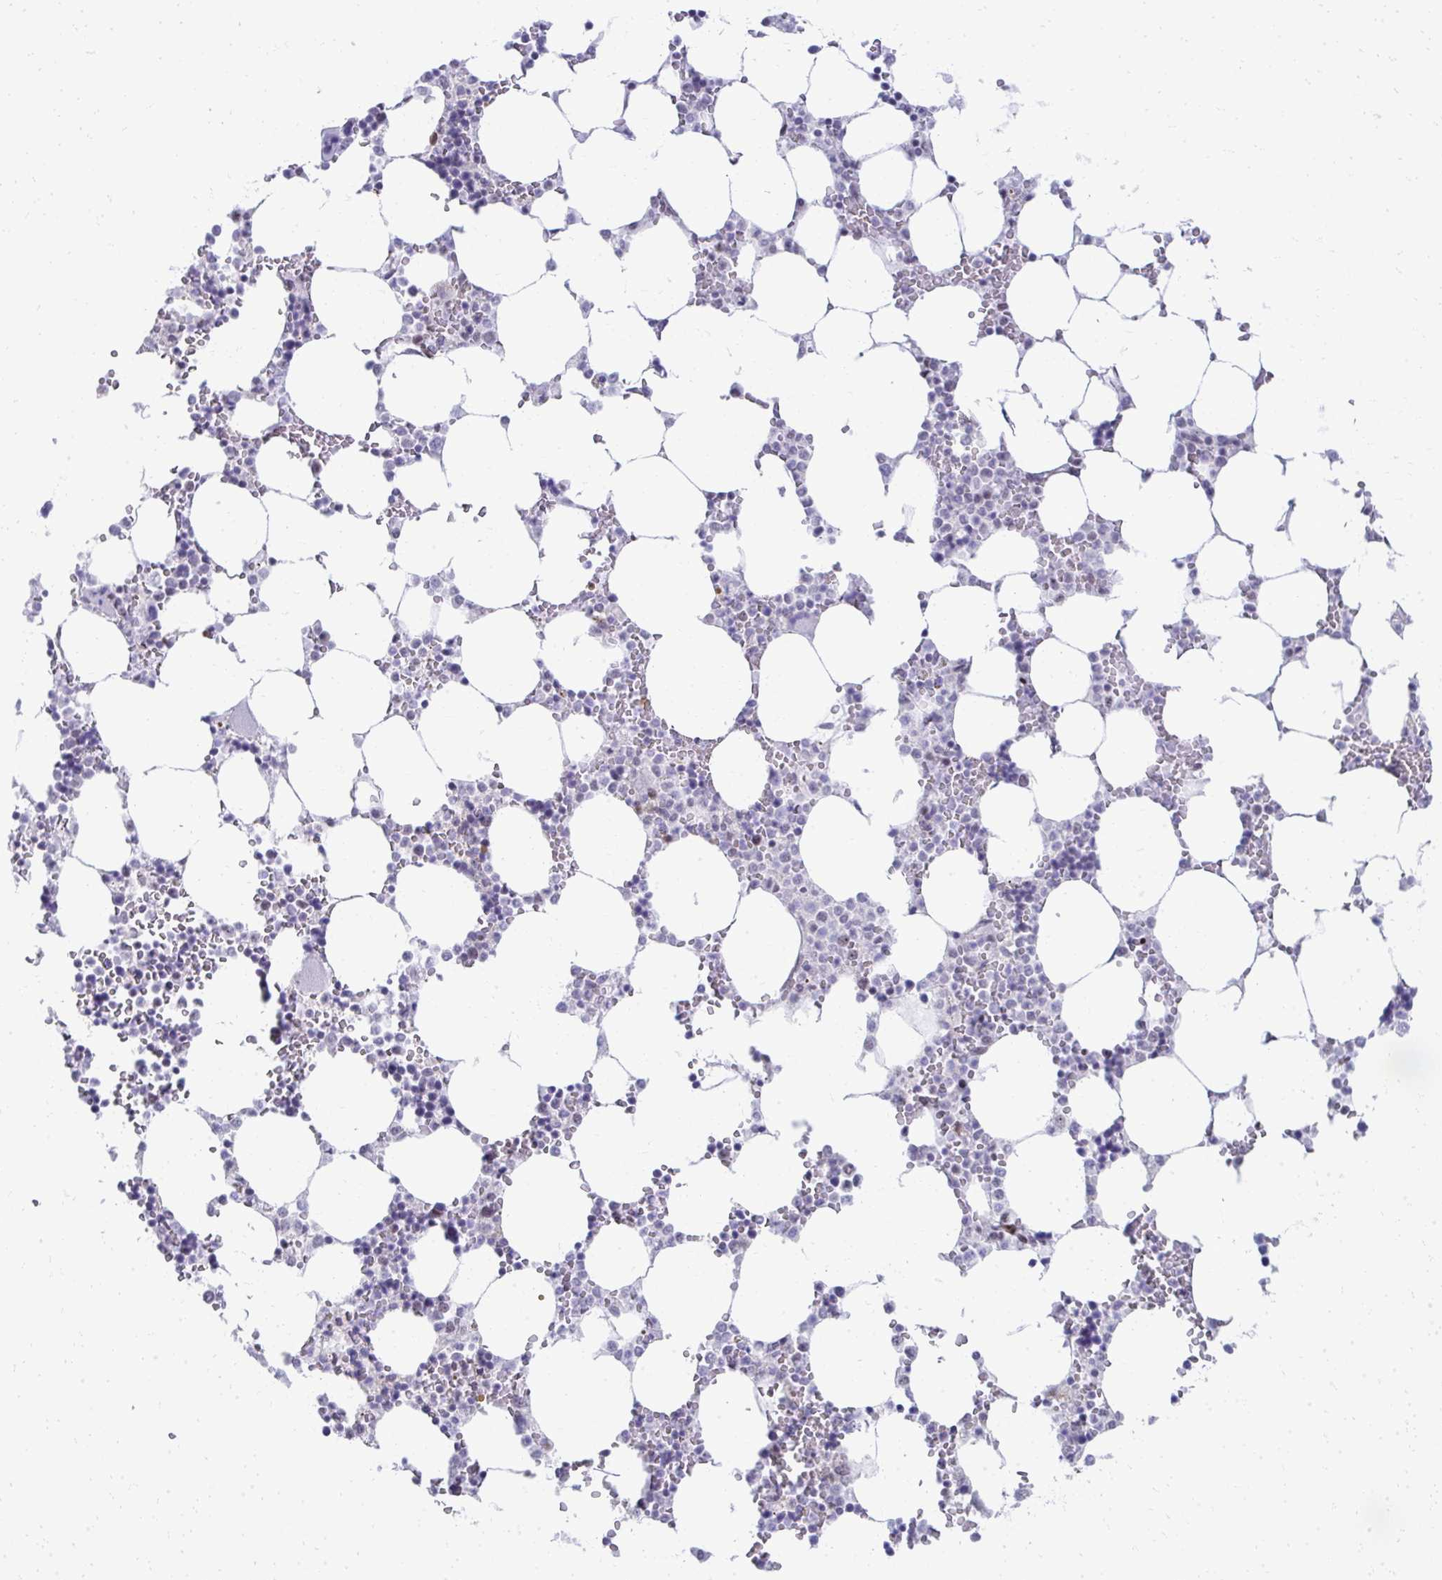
{"staining": {"intensity": "negative", "quantity": "none", "location": "none"}, "tissue": "bone marrow", "cell_type": "Hematopoietic cells", "image_type": "normal", "snomed": [{"axis": "morphology", "description": "Normal tissue, NOS"}, {"axis": "topography", "description": "Bone marrow"}], "caption": "The IHC image has no significant positivity in hematopoietic cells of bone marrow. (Stains: DAB immunohistochemistry with hematoxylin counter stain, Microscopy: brightfield microscopy at high magnification).", "gene": "GLDN", "patient": {"sex": "male", "age": 64}}